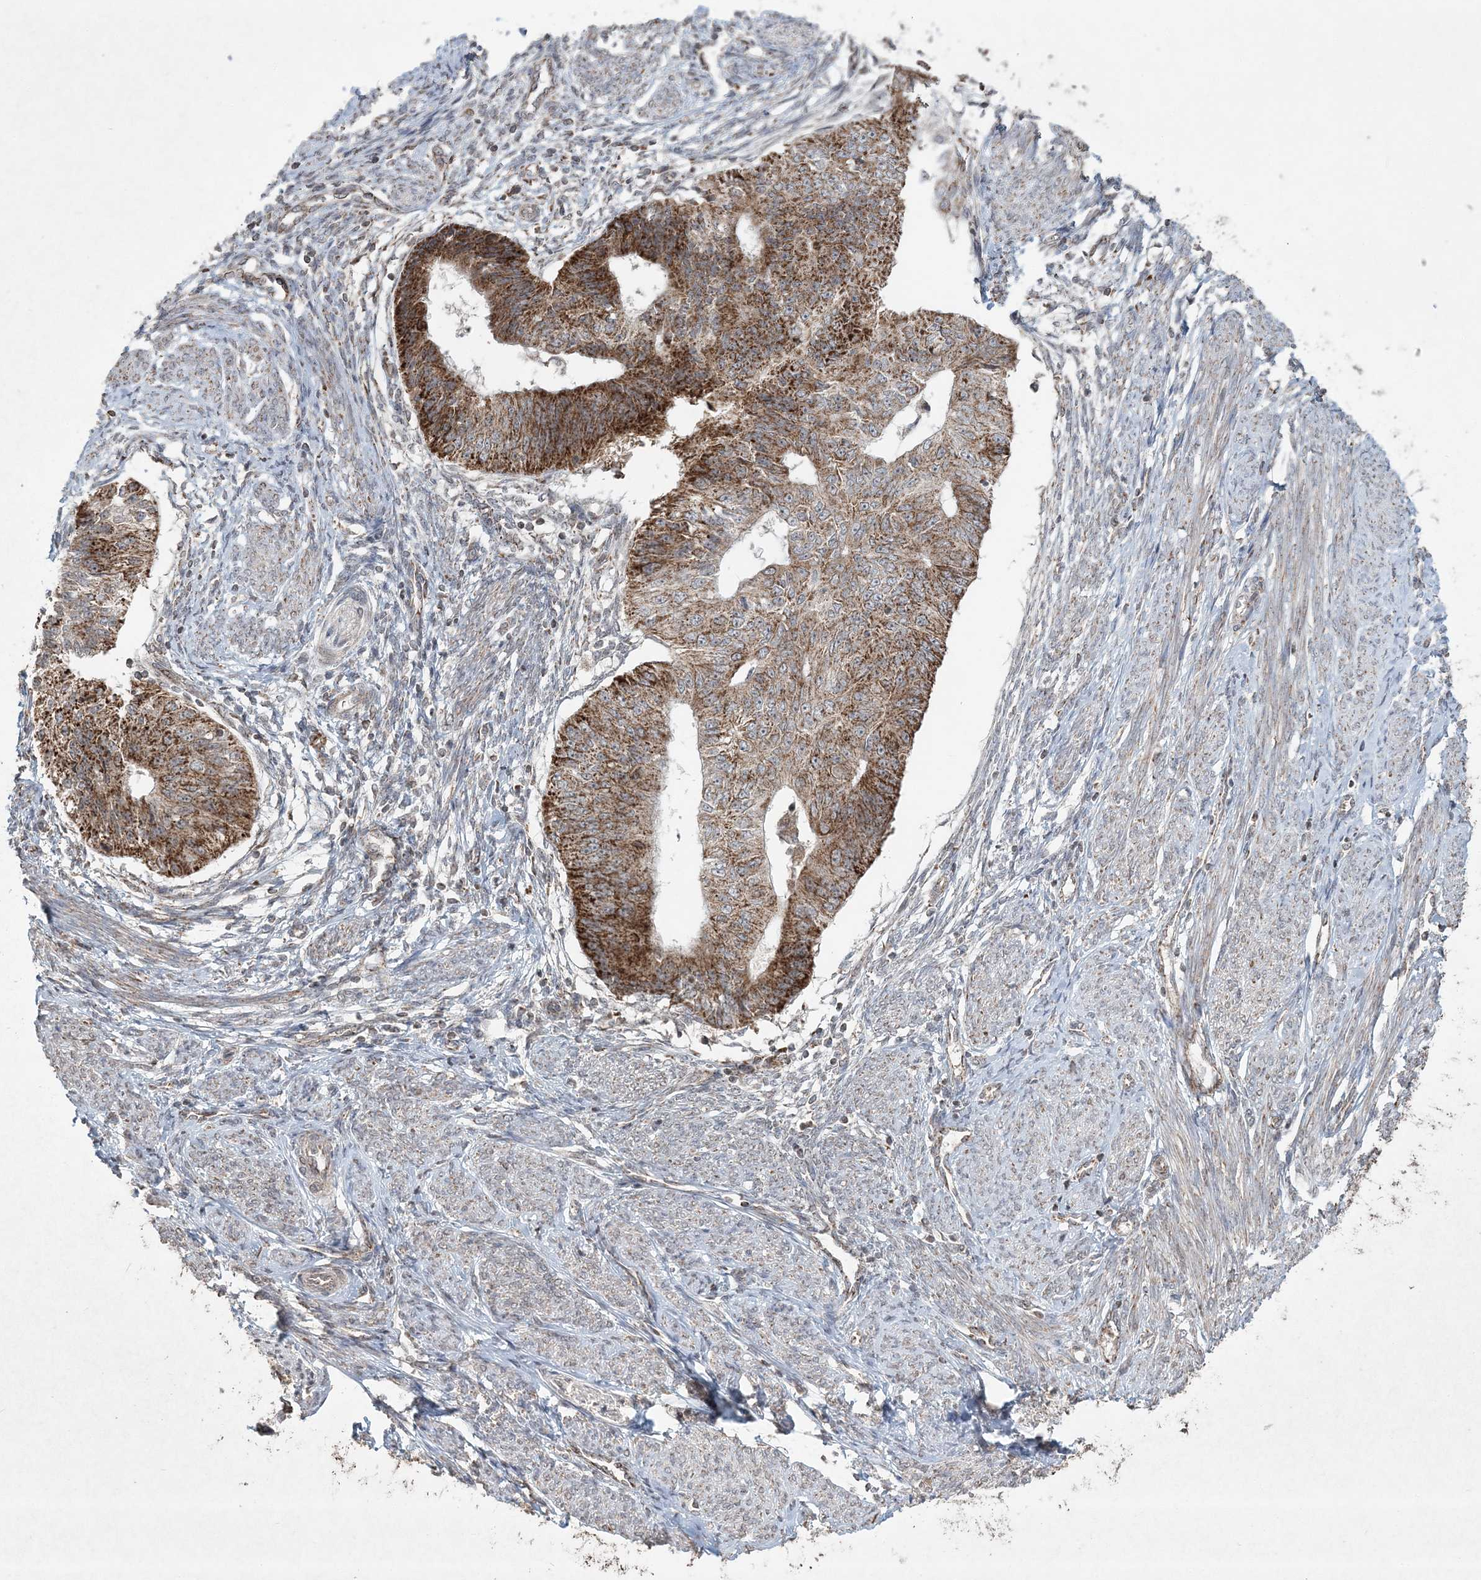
{"staining": {"intensity": "strong", "quantity": ">75%", "location": "cytoplasmic/membranous"}, "tissue": "endometrial cancer", "cell_type": "Tumor cells", "image_type": "cancer", "snomed": [{"axis": "morphology", "description": "Adenocarcinoma, NOS"}, {"axis": "topography", "description": "Endometrium"}], "caption": "Immunohistochemistry micrograph of endometrial cancer (adenocarcinoma) stained for a protein (brown), which shows high levels of strong cytoplasmic/membranous positivity in about >75% of tumor cells.", "gene": "LRPPRC", "patient": {"sex": "female", "age": 32}}